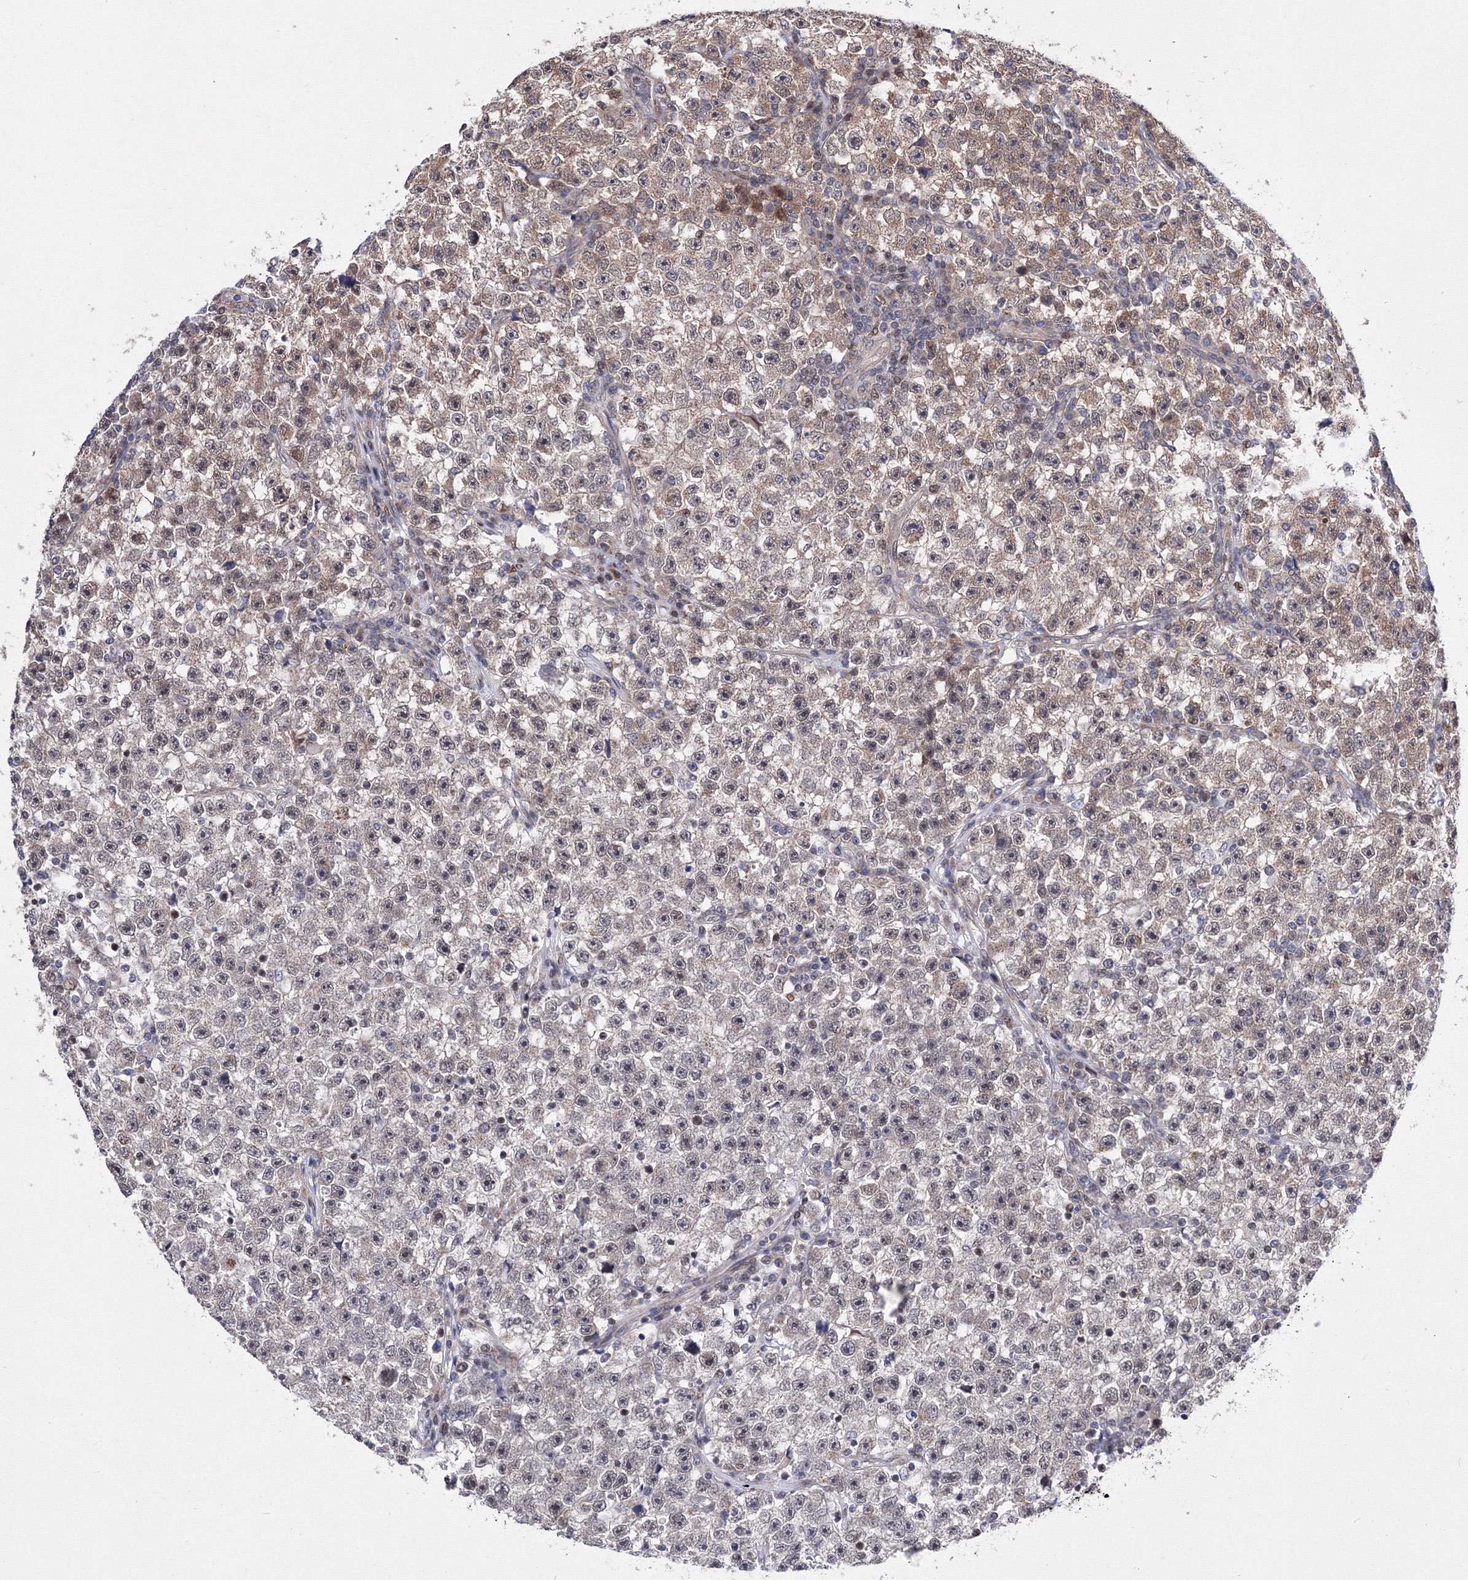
{"staining": {"intensity": "moderate", "quantity": "25%-75%", "location": "cytoplasmic/membranous"}, "tissue": "testis cancer", "cell_type": "Tumor cells", "image_type": "cancer", "snomed": [{"axis": "morphology", "description": "Seminoma, NOS"}, {"axis": "topography", "description": "Testis"}], "caption": "This is an image of immunohistochemistry staining of testis cancer (seminoma), which shows moderate staining in the cytoplasmic/membranous of tumor cells.", "gene": "GPN1", "patient": {"sex": "male", "age": 22}}